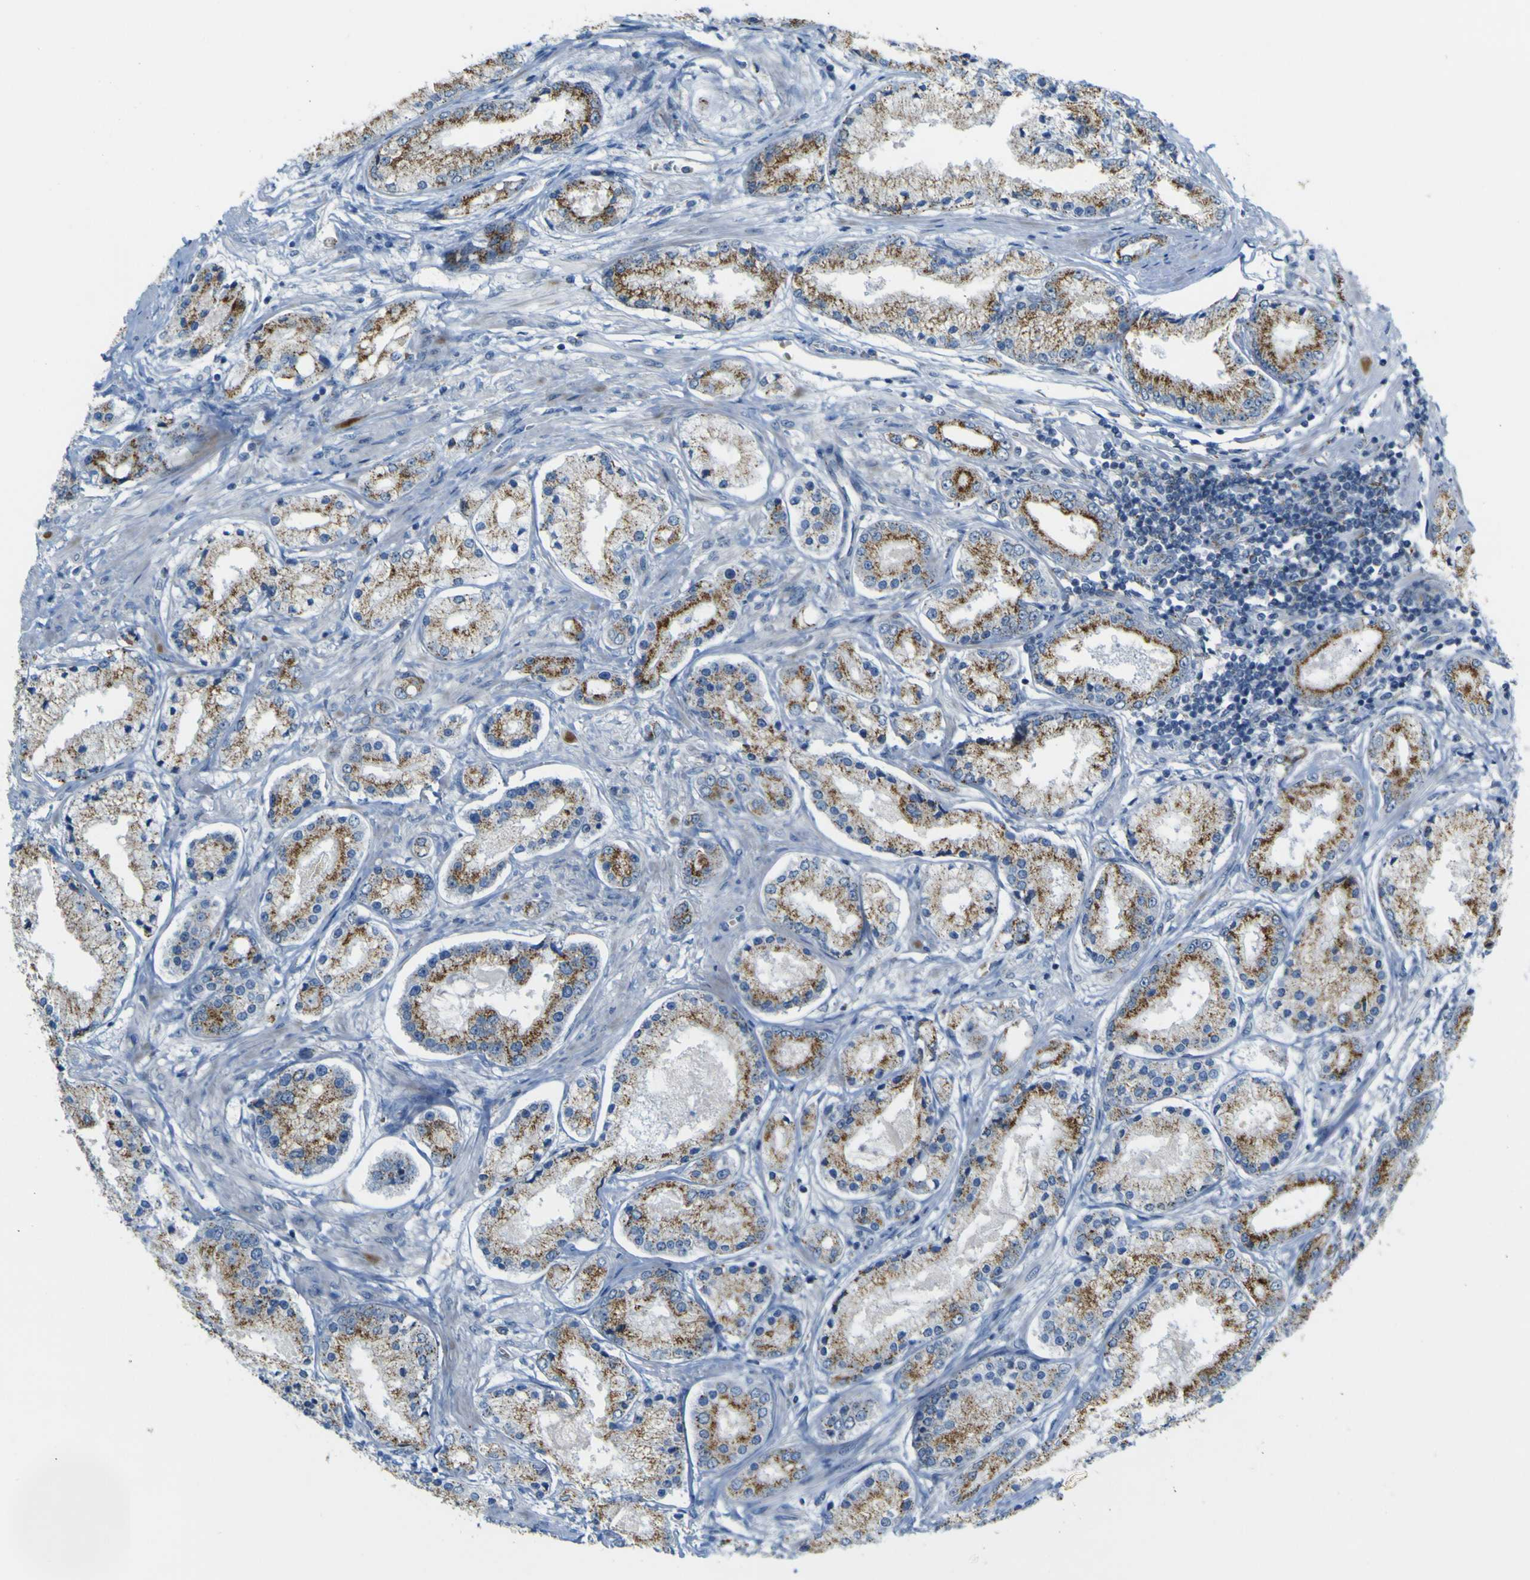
{"staining": {"intensity": "moderate", "quantity": ">75%", "location": "cytoplasmic/membranous"}, "tissue": "prostate cancer", "cell_type": "Tumor cells", "image_type": "cancer", "snomed": [{"axis": "morphology", "description": "Adenocarcinoma, High grade"}, {"axis": "topography", "description": "Prostate"}], "caption": "Immunohistochemical staining of human prostate adenocarcinoma (high-grade) shows medium levels of moderate cytoplasmic/membranous protein expression in approximately >75% of tumor cells.", "gene": "ACBD5", "patient": {"sex": "male", "age": 59}}